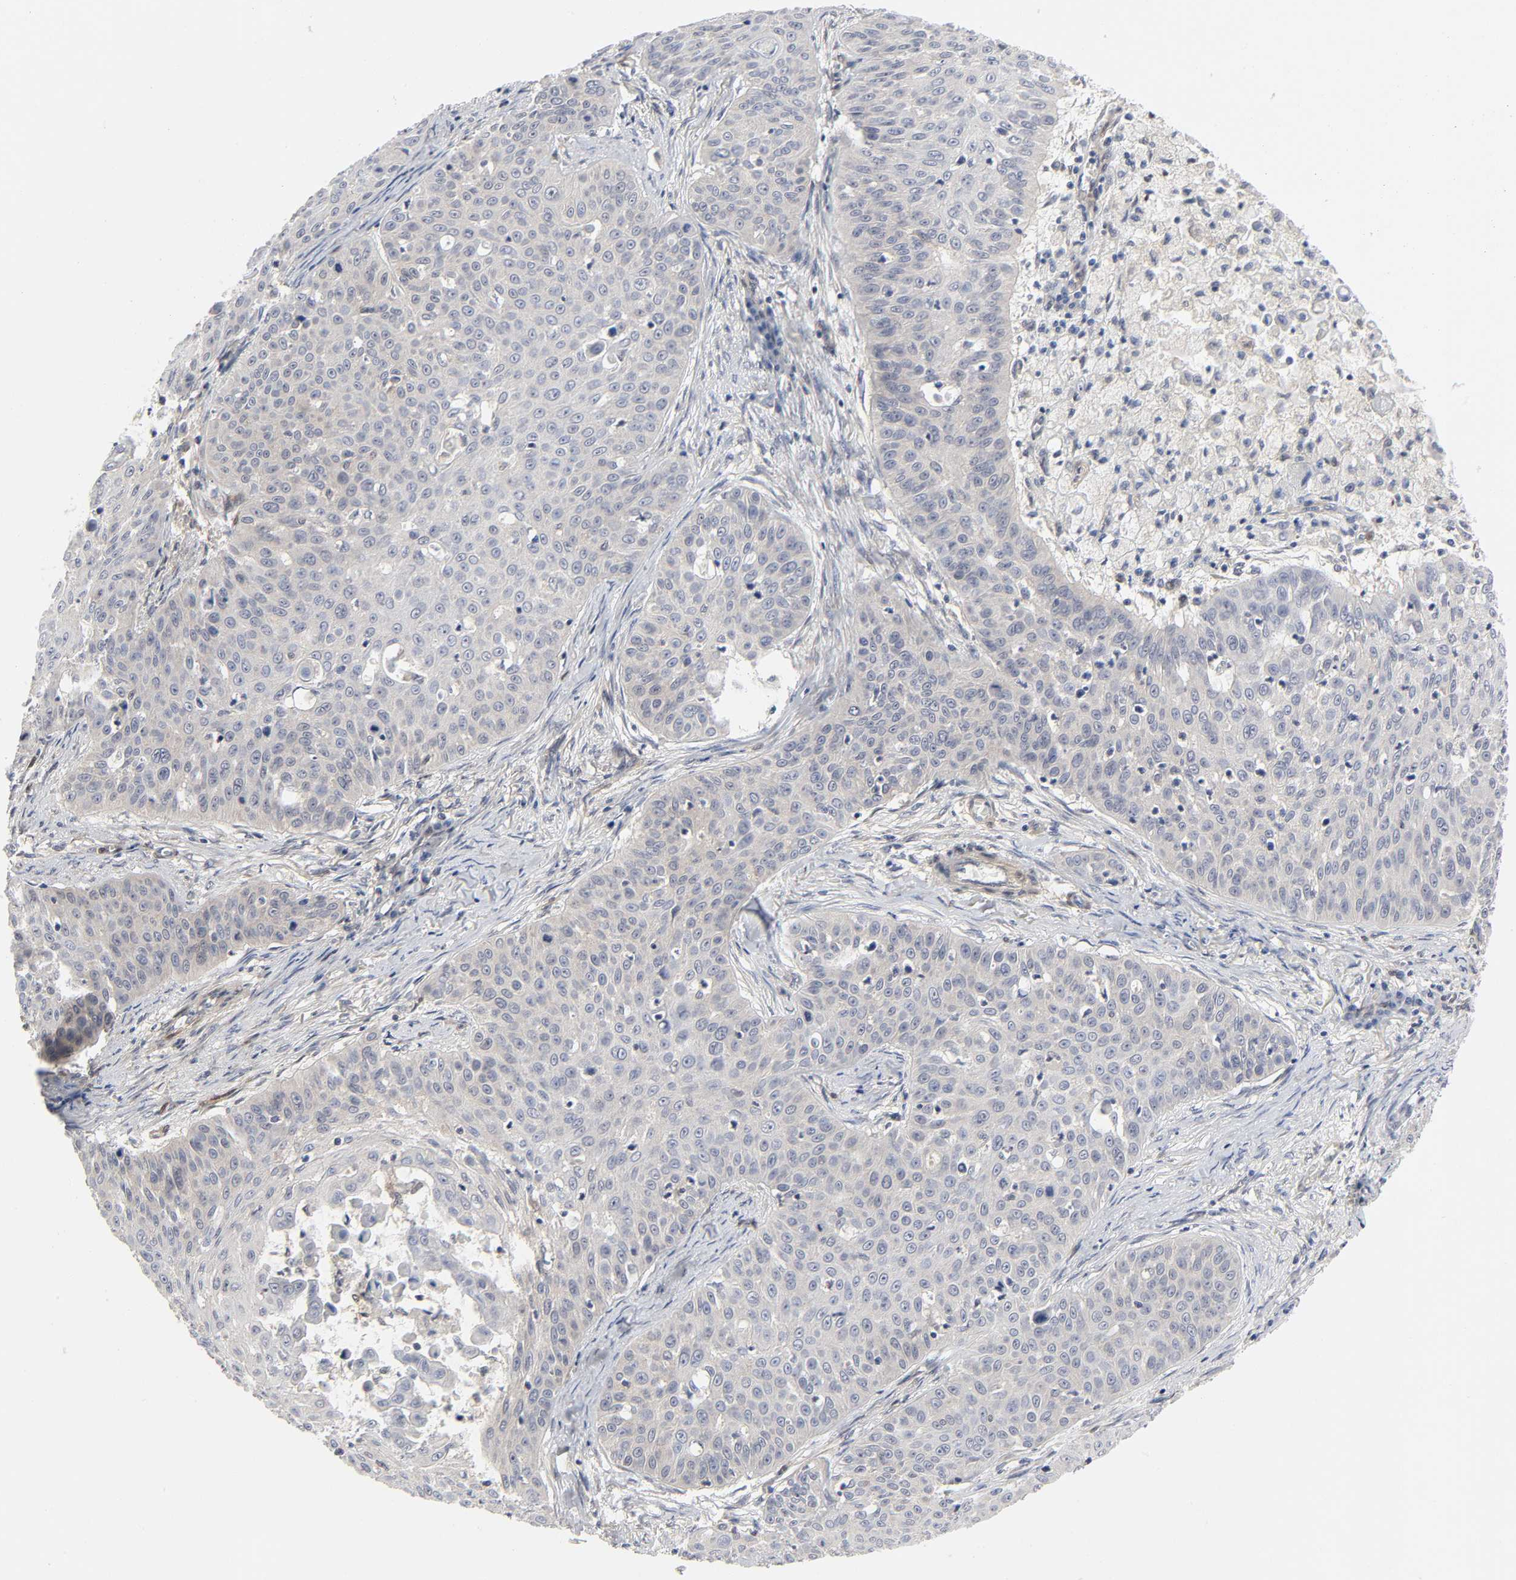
{"staining": {"intensity": "negative", "quantity": "none", "location": "none"}, "tissue": "skin cancer", "cell_type": "Tumor cells", "image_type": "cancer", "snomed": [{"axis": "morphology", "description": "Squamous cell carcinoma, NOS"}, {"axis": "topography", "description": "Skin"}], "caption": "Immunohistochemical staining of human skin cancer exhibits no significant positivity in tumor cells. (Brightfield microscopy of DAB (3,3'-diaminobenzidine) immunohistochemistry (IHC) at high magnification).", "gene": "PTEN", "patient": {"sex": "male", "age": 82}}